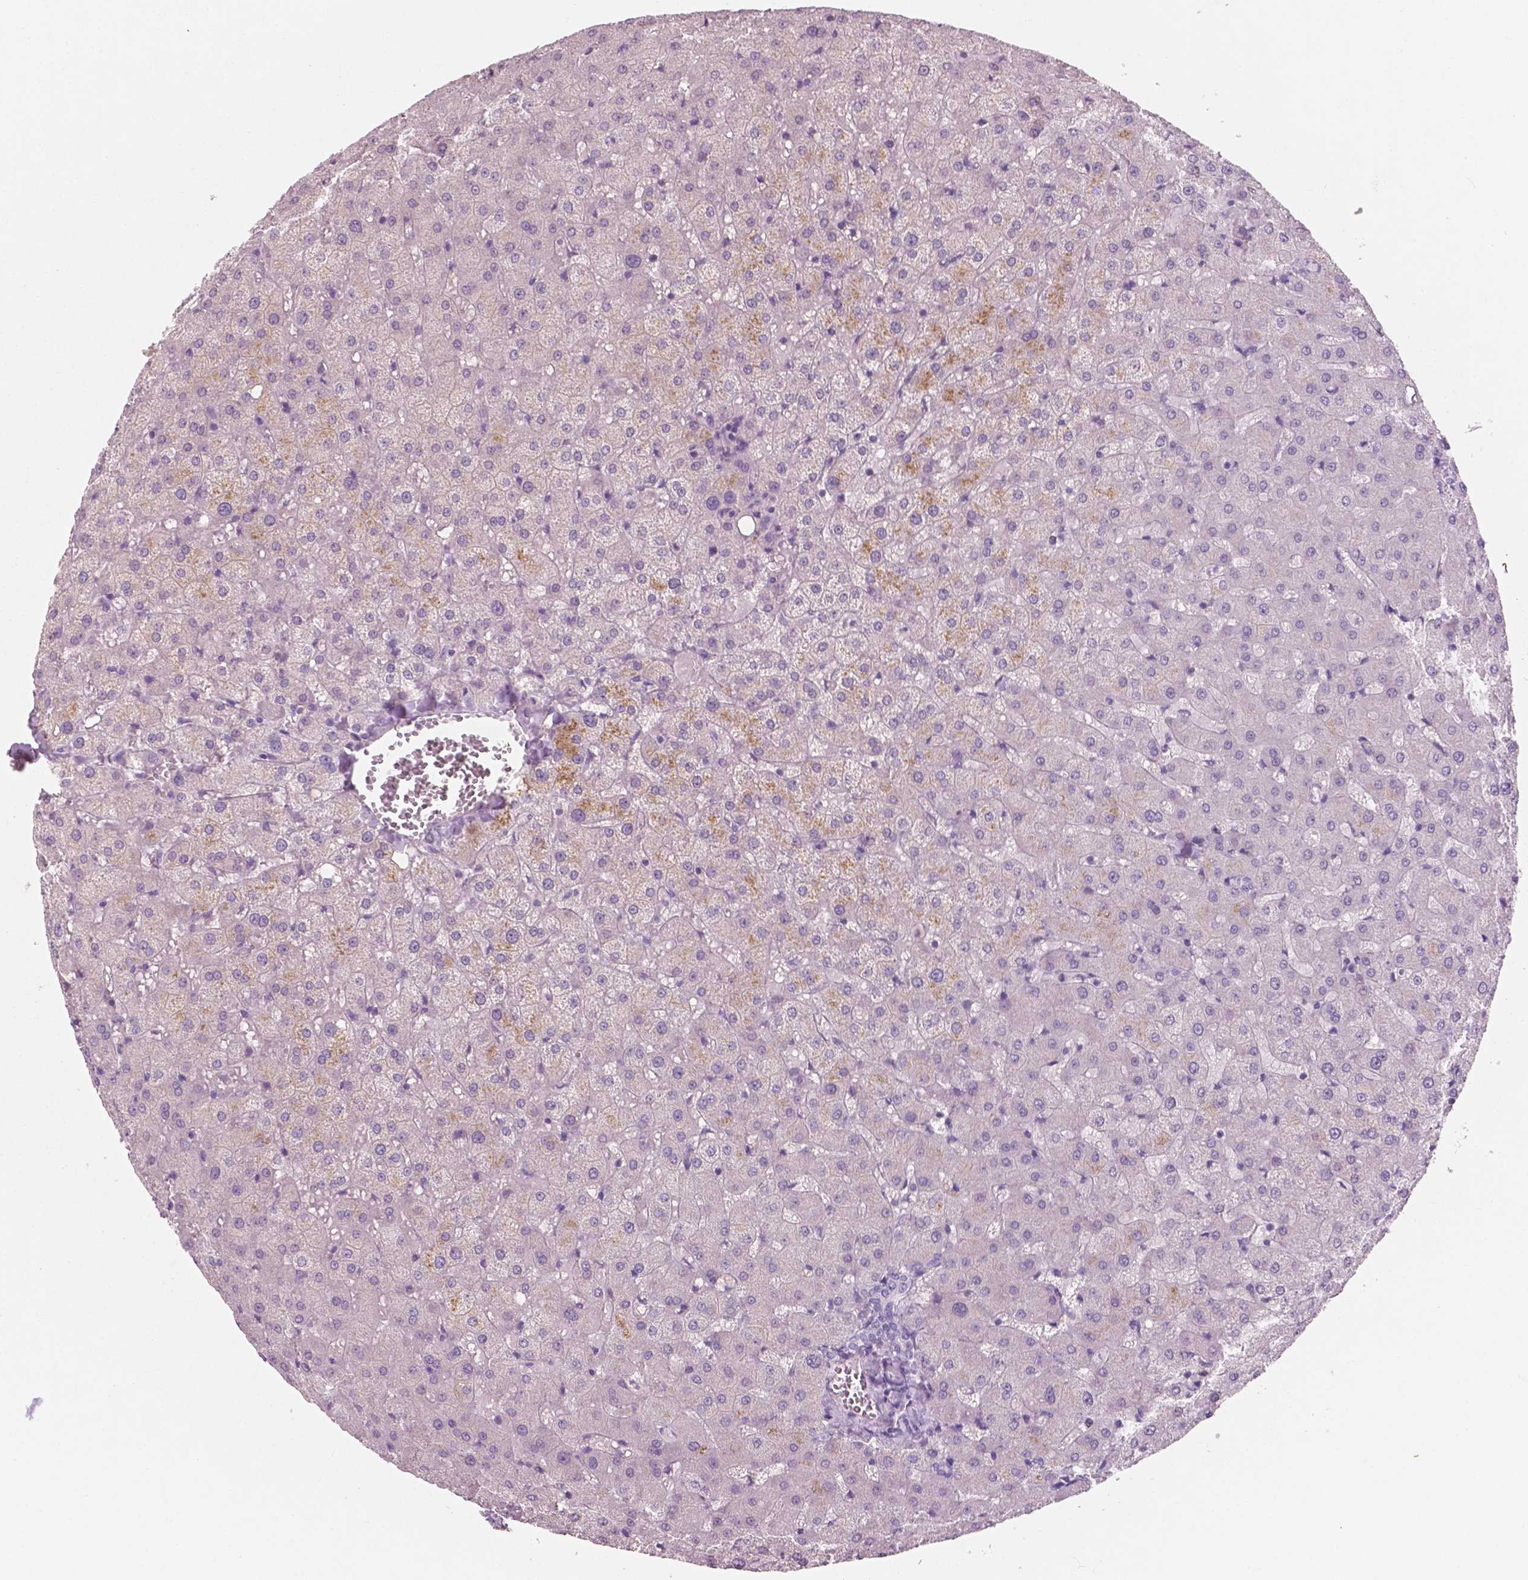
{"staining": {"intensity": "negative", "quantity": "none", "location": "none"}, "tissue": "liver", "cell_type": "Cholangiocytes", "image_type": "normal", "snomed": [{"axis": "morphology", "description": "Normal tissue, NOS"}, {"axis": "topography", "description": "Liver"}], "caption": "Histopathology image shows no significant protein positivity in cholangiocytes of benign liver.", "gene": "AWAT1", "patient": {"sex": "female", "age": 50}}